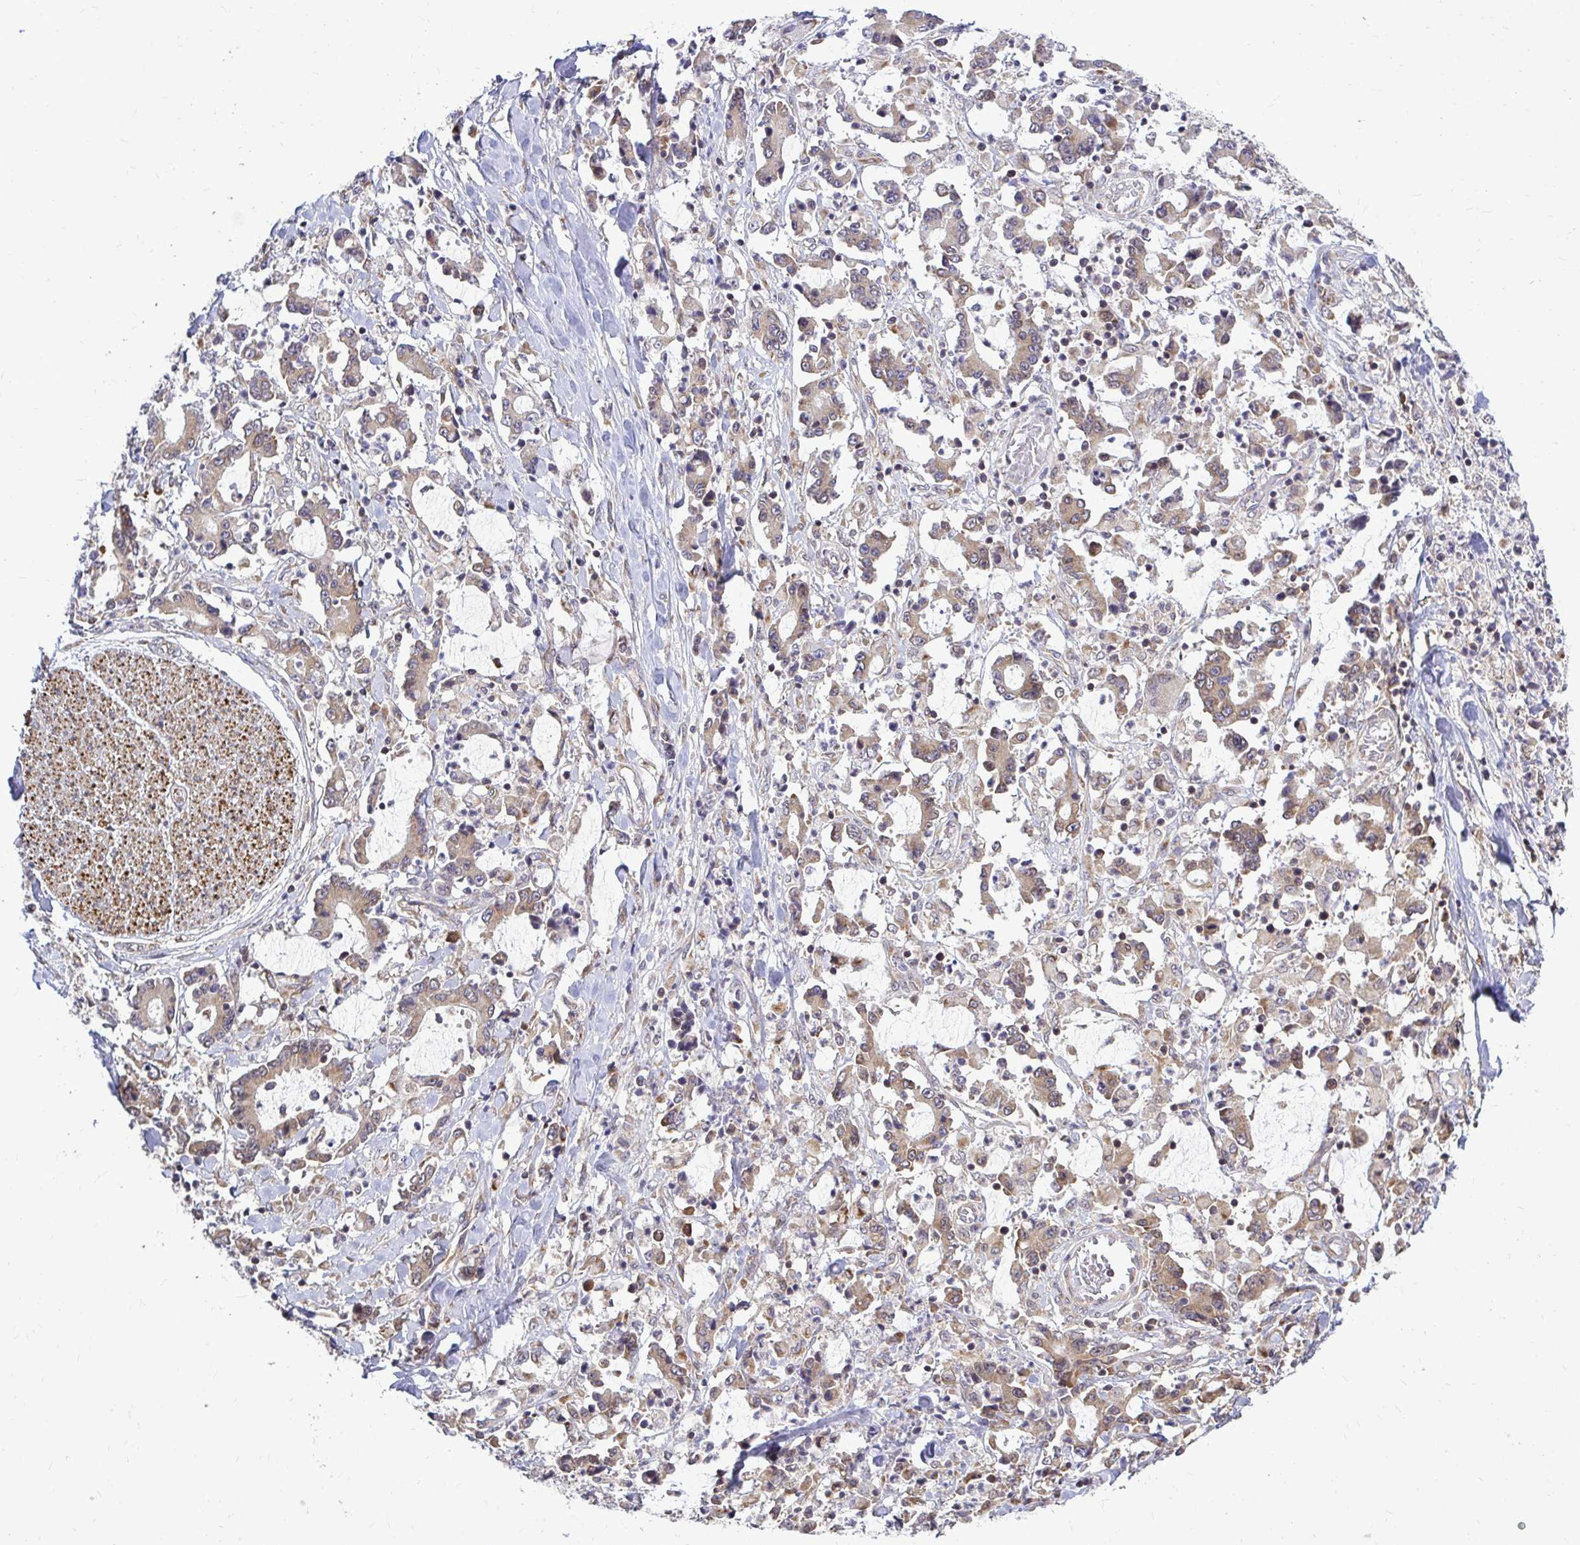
{"staining": {"intensity": "moderate", "quantity": ">75%", "location": "cytoplasmic/membranous"}, "tissue": "stomach cancer", "cell_type": "Tumor cells", "image_type": "cancer", "snomed": [{"axis": "morphology", "description": "Adenocarcinoma, NOS"}, {"axis": "topography", "description": "Stomach, upper"}], "caption": "Tumor cells exhibit moderate cytoplasmic/membranous positivity in approximately >75% of cells in stomach cancer (adenocarcinoma).", "gene": "FMR1", "patient": {"sex": "male", "age": 68}}